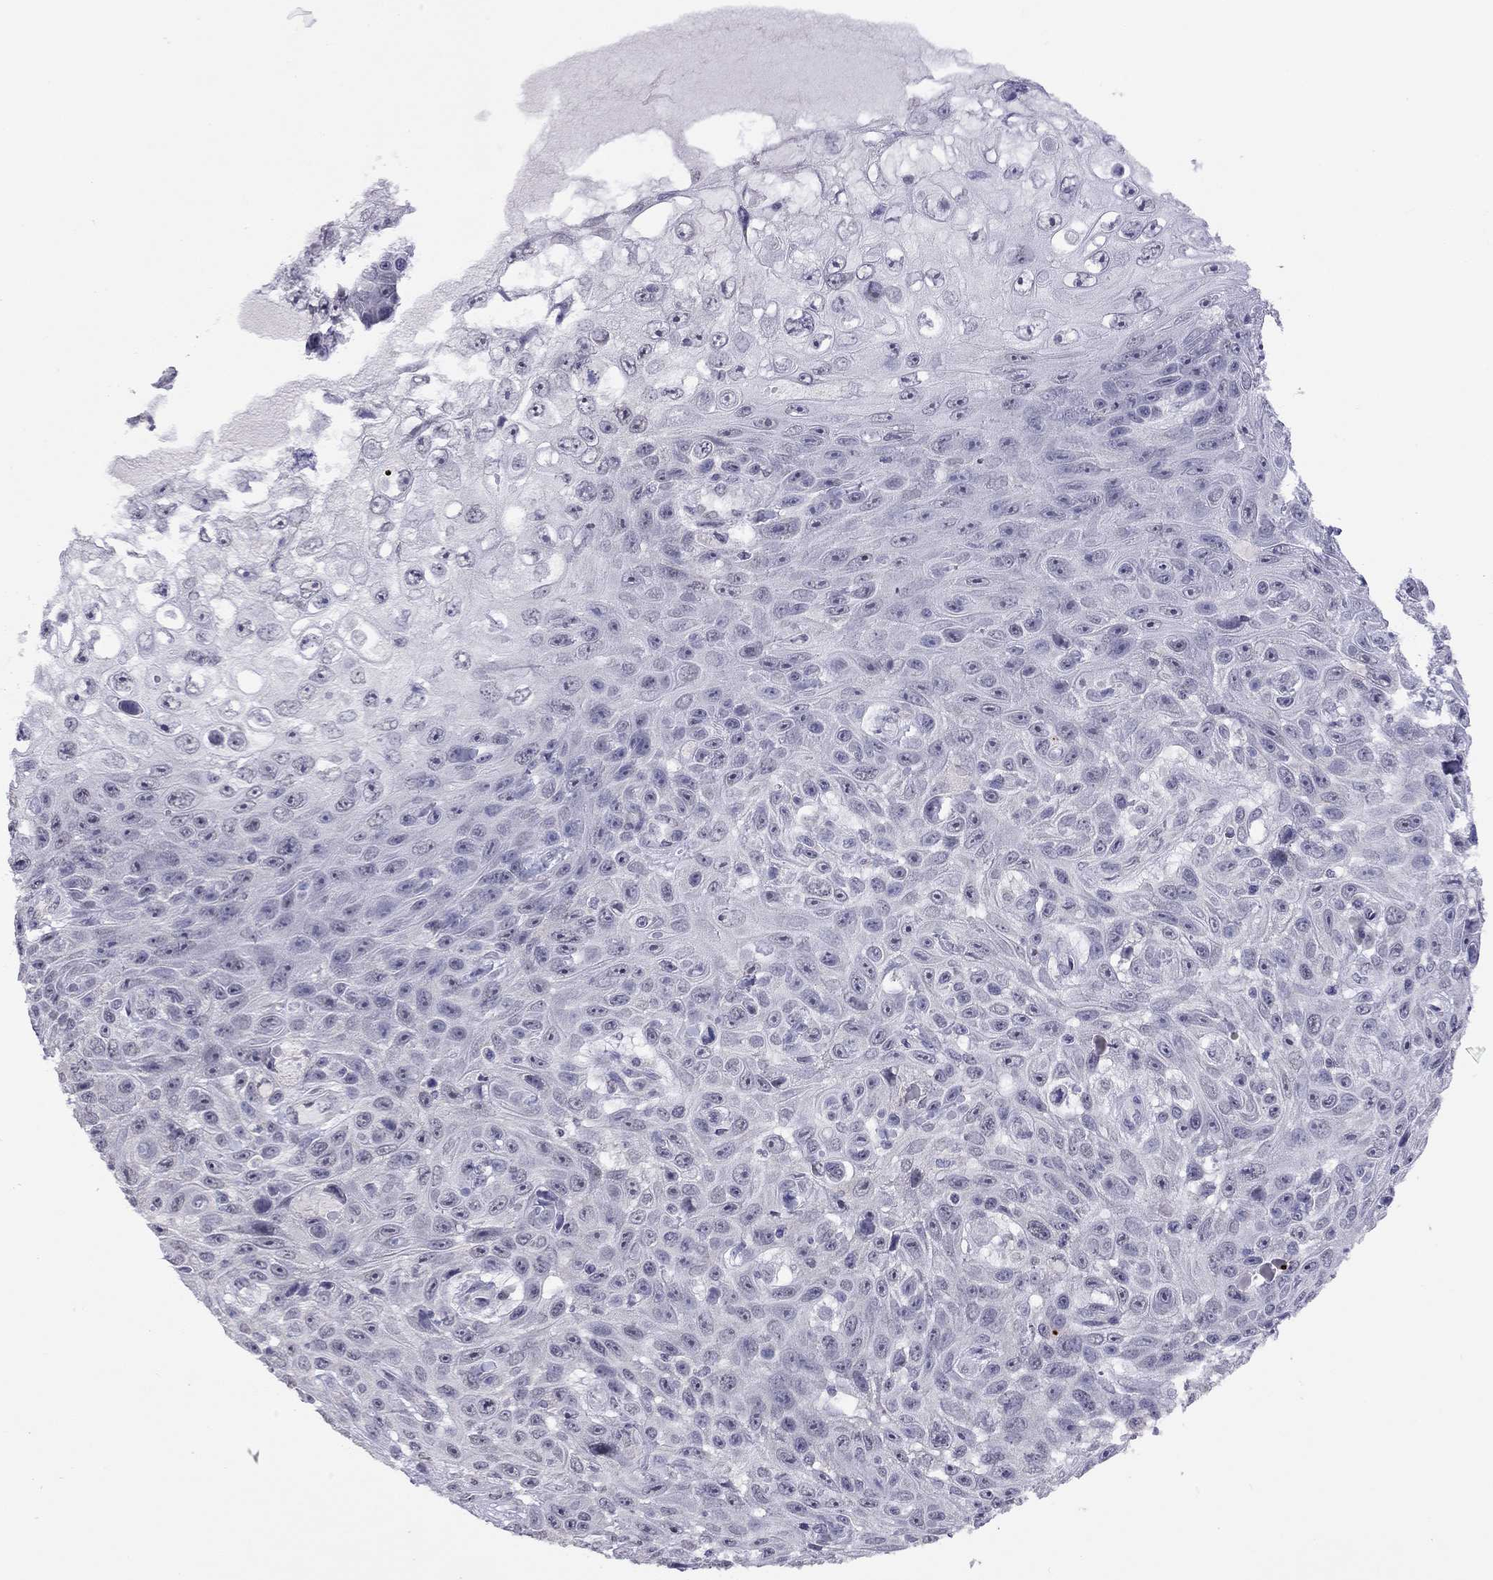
{"staining": {"intensity": "negative", "quantity": "none", "location": "none"}, "tissue": "skin cancer", "cell_type": "Tumor cells", "image_type": "cancer", "snomed": [{"axis": "morphology", "description": "Squamous cell carcinoma, NOS"}, {"axis": "topography", "description": "Skin"}], "caption": "Histopathology image shows no protein positivity in tumor cells of squamous cell carcinoma (skin) tissue.", "gene": "HES5", "patient": {"sex": "male", "age": 82}}